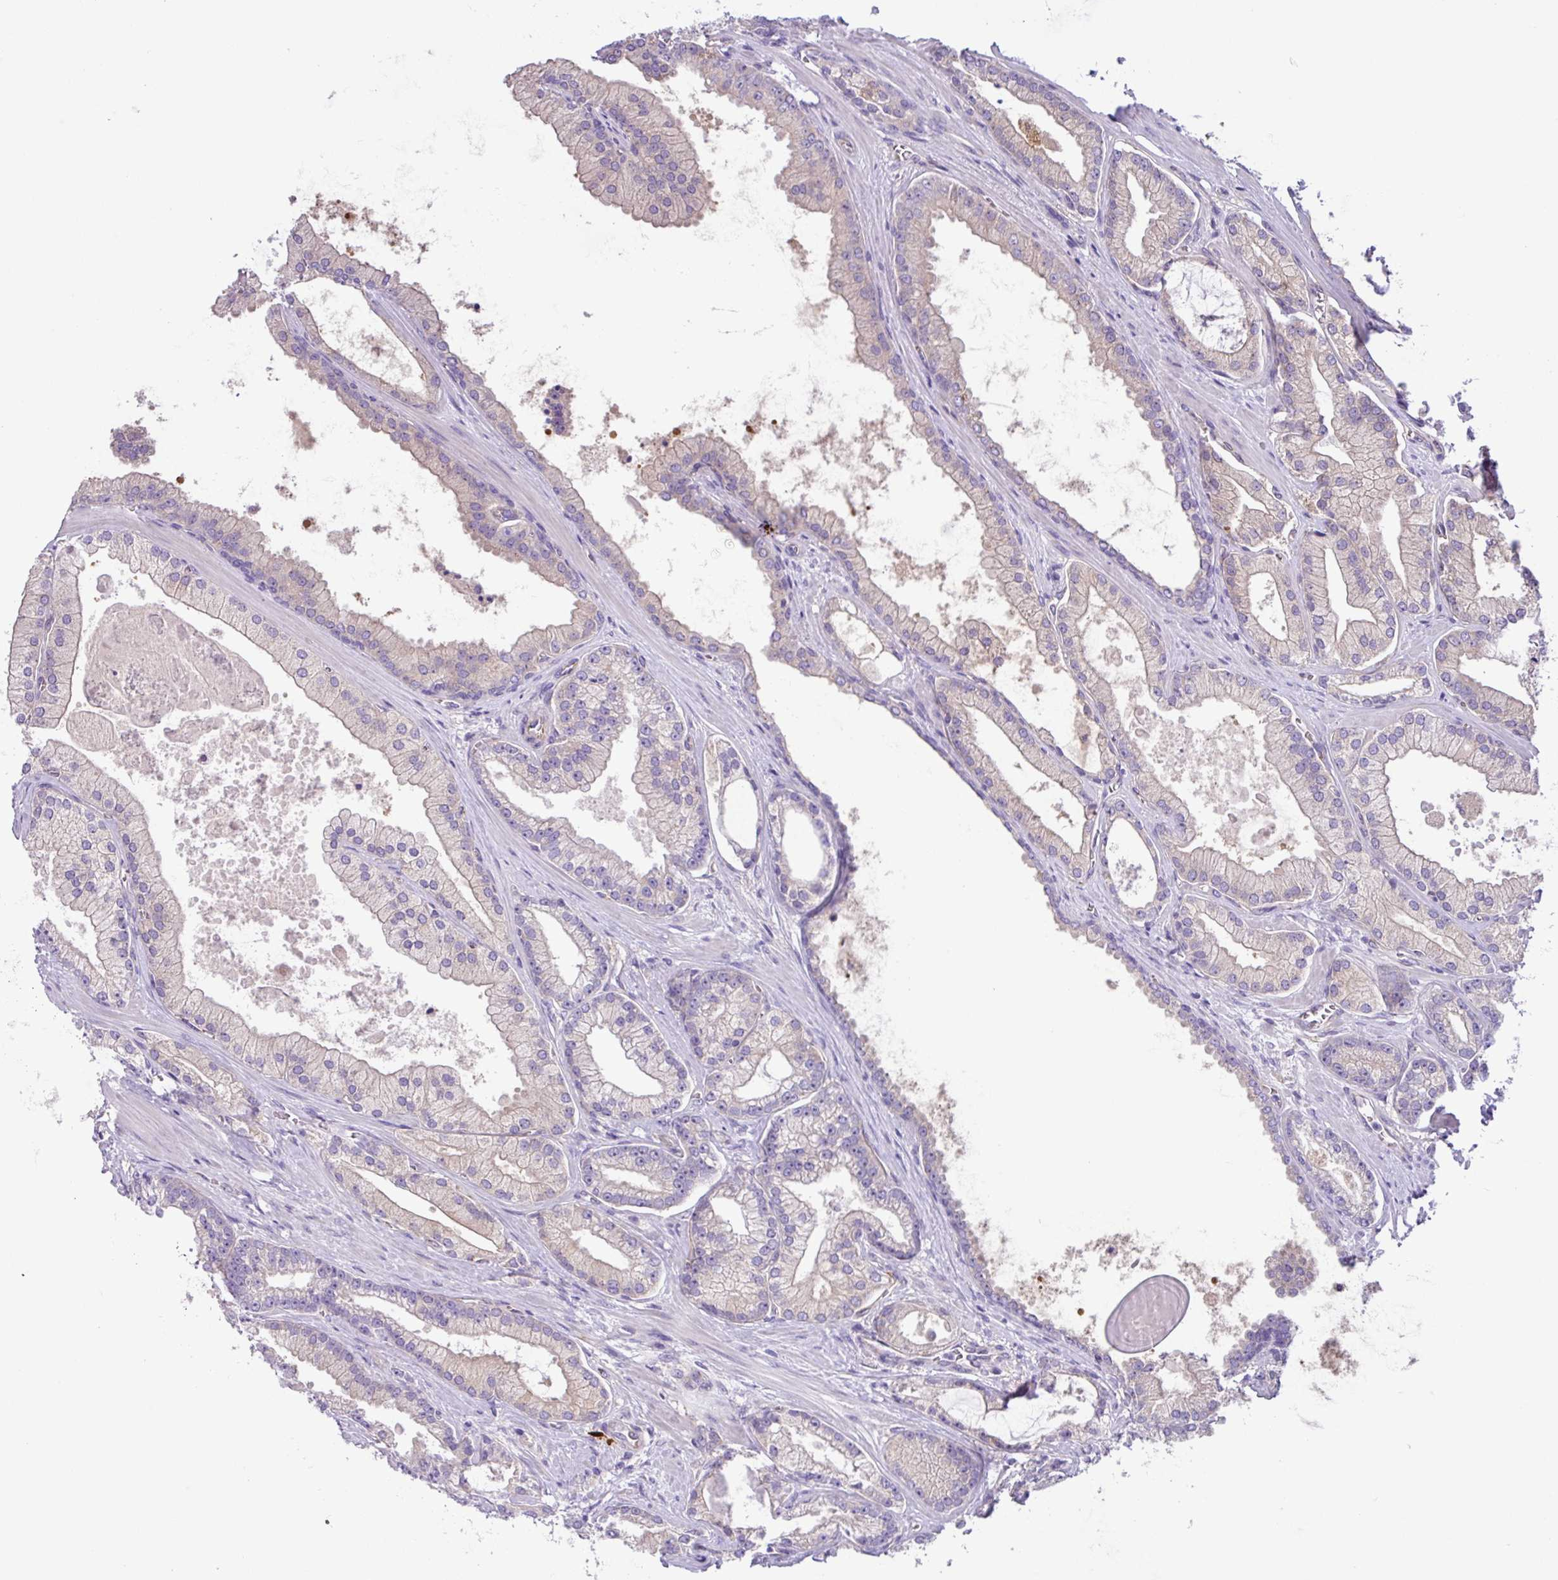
{"staining": {"intensity": "negative", "quantity": "none", "location": "none"}, "tissue": "prostate cancer", "cell_type": "Tumor cells", "image_type": "cancer", "snomed": [{"axis": "morphology", "description": "Adenocarcinoma, High grade"}, {"axis": "topography", "description": "Prostate"}], "caption": "Immunohistochemistry photomicrograph of neoplastic tissue: prostate cancer (high-grade adenocarcinoma) stained with DAB displays no significant protein positivity in tumor cells. (DAB (3,3'-diaminobenzidine) IHC, high magnification).", "gene": "MRM2", "patient": {"sex": "male", "age": 68}}